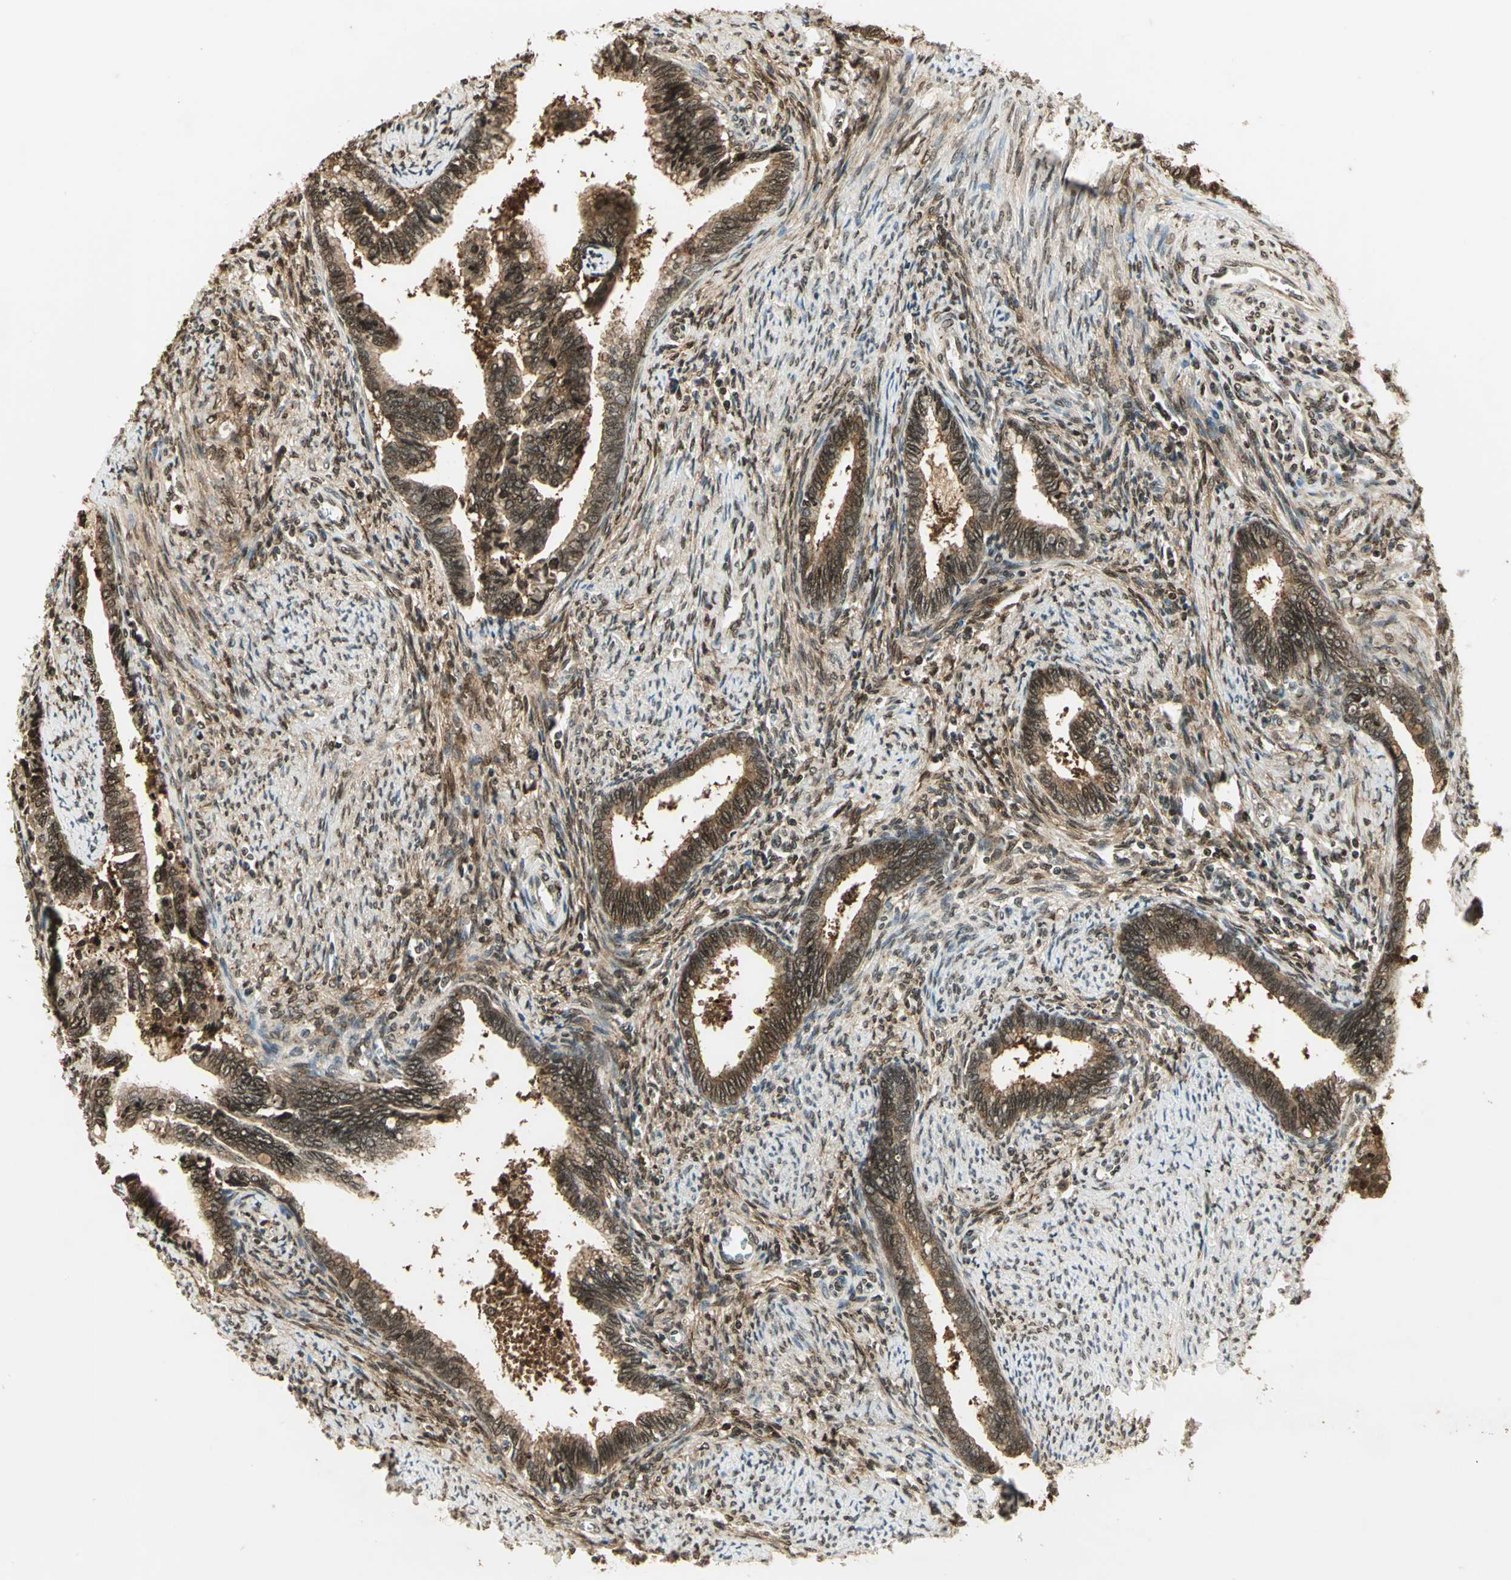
{"staining": {"intensity": "strong", "quantity": ">75%", "location": "cytoplasmic/membranous,nuclear"}, "tissue": "cervical cancer", "cell_type": "Tumor cells", "image_type": "cancer", "snomed": [{"axis": "morphology", "description": "Adenocarcinoma, NOS"}, {"axis": "topography", "description": "Cervix"}], "caption": "High-power microscopy captured an IHC photomicrograph of cervical adenocarcinoma, revealing strong cytoplasmic/membranous and nuclear expression in approximately >75% of tumor cells. (IHC, brightfield microscopy, high magnification).", "gene": "LGALS3", "patient": {"sex": "female", "age": 44}}